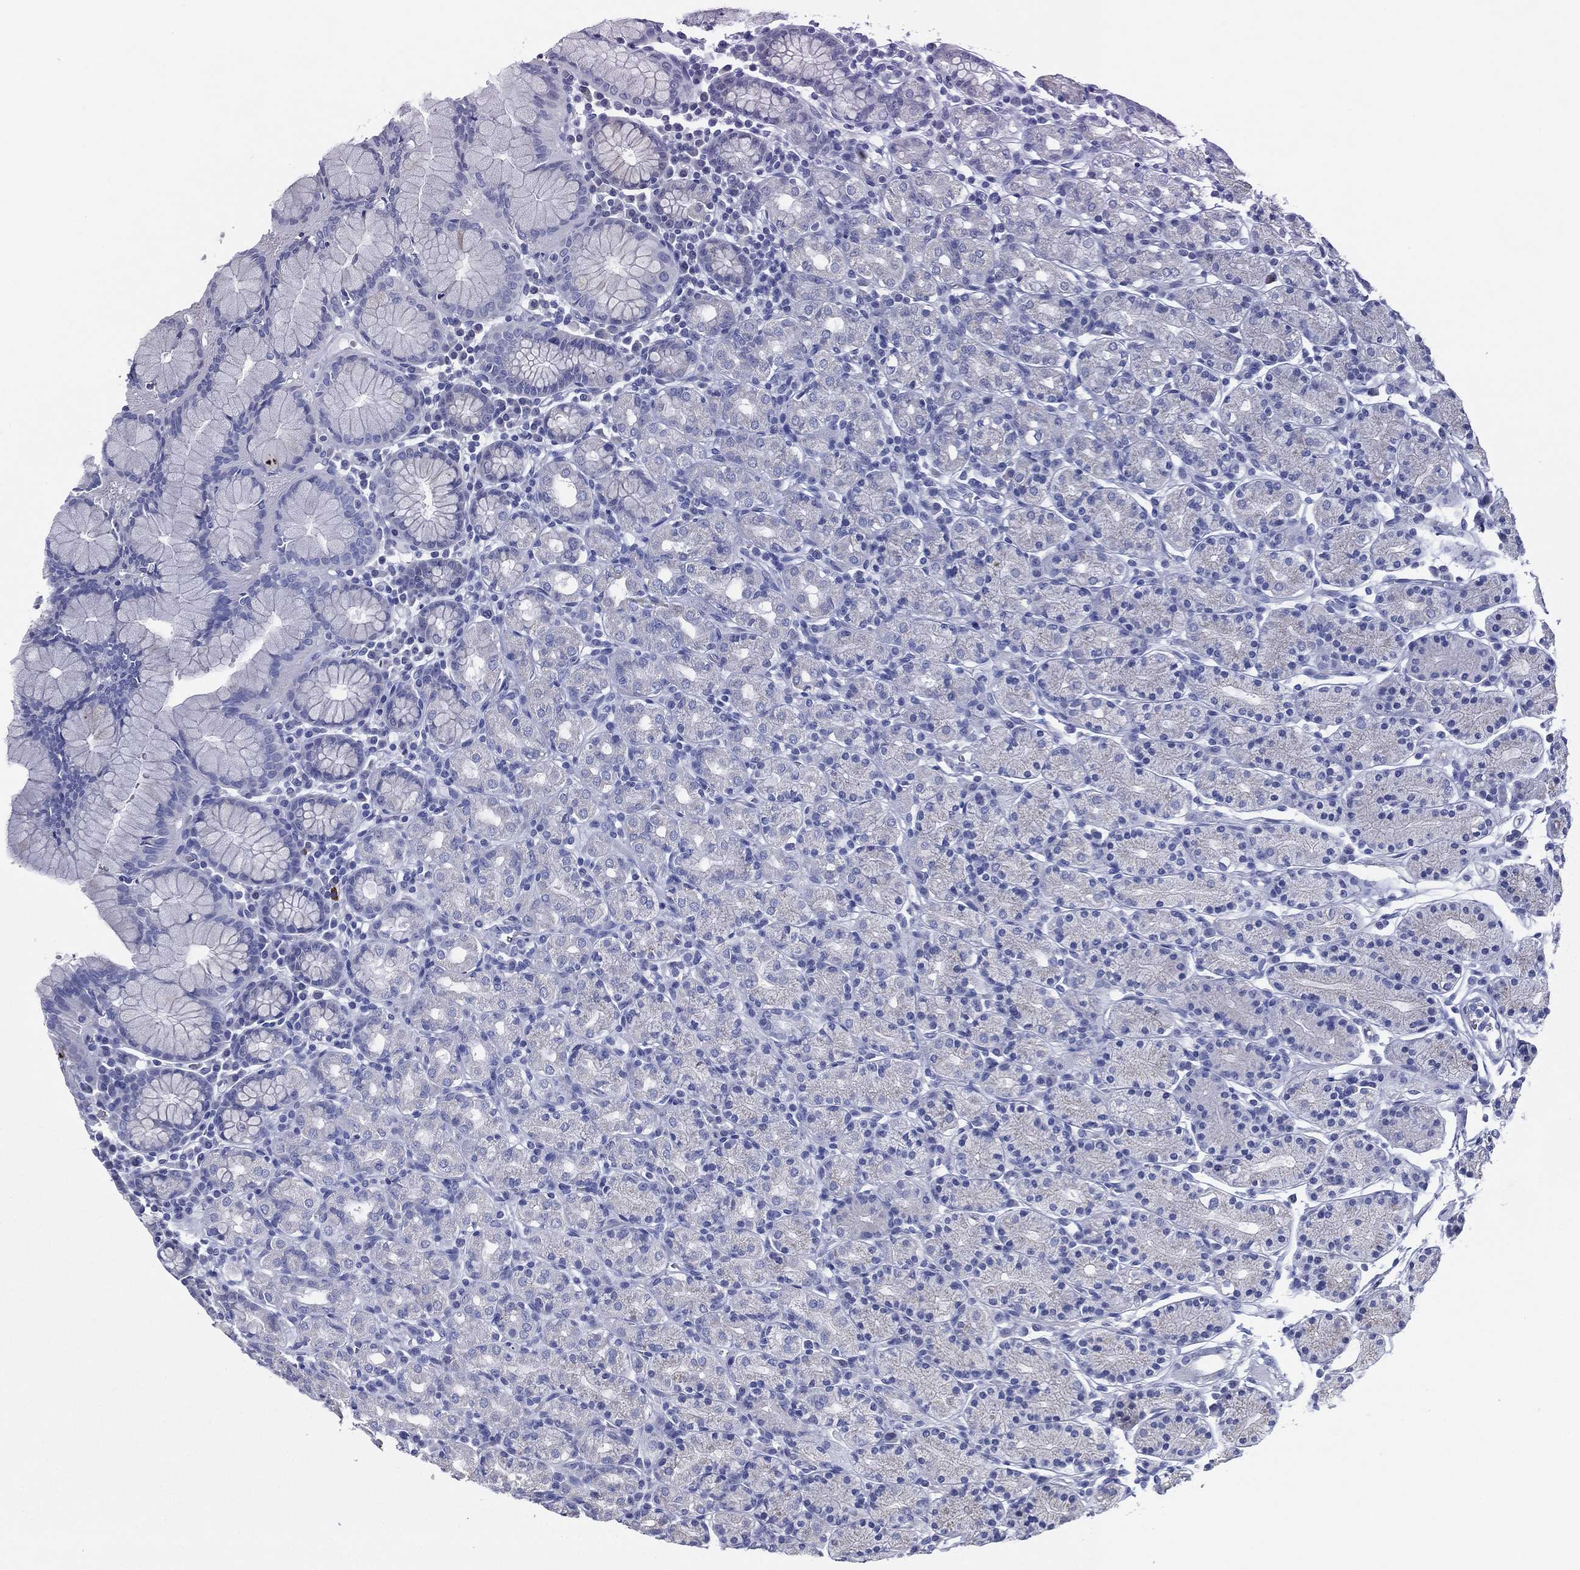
{"staining": {"intensity": "negative", "quantity": "none", "location": "none"}, "tissue": "stomach", "cell_type": "Glandular cells", "image_type": "normal", "snomed": [{"axis": "morphology", "description": "Normal tissue, NOS"}, {"axis": "topography", "description": "Stomach, upper"}, {"axis": "topography", "description": "Stomach"}], "caption": "Immunohistochemistry of unremarkable human stomach displays no positivity in glandular cells.", "gene": "RSPH4A", "patient": {"sex": "male", "age": 62}}